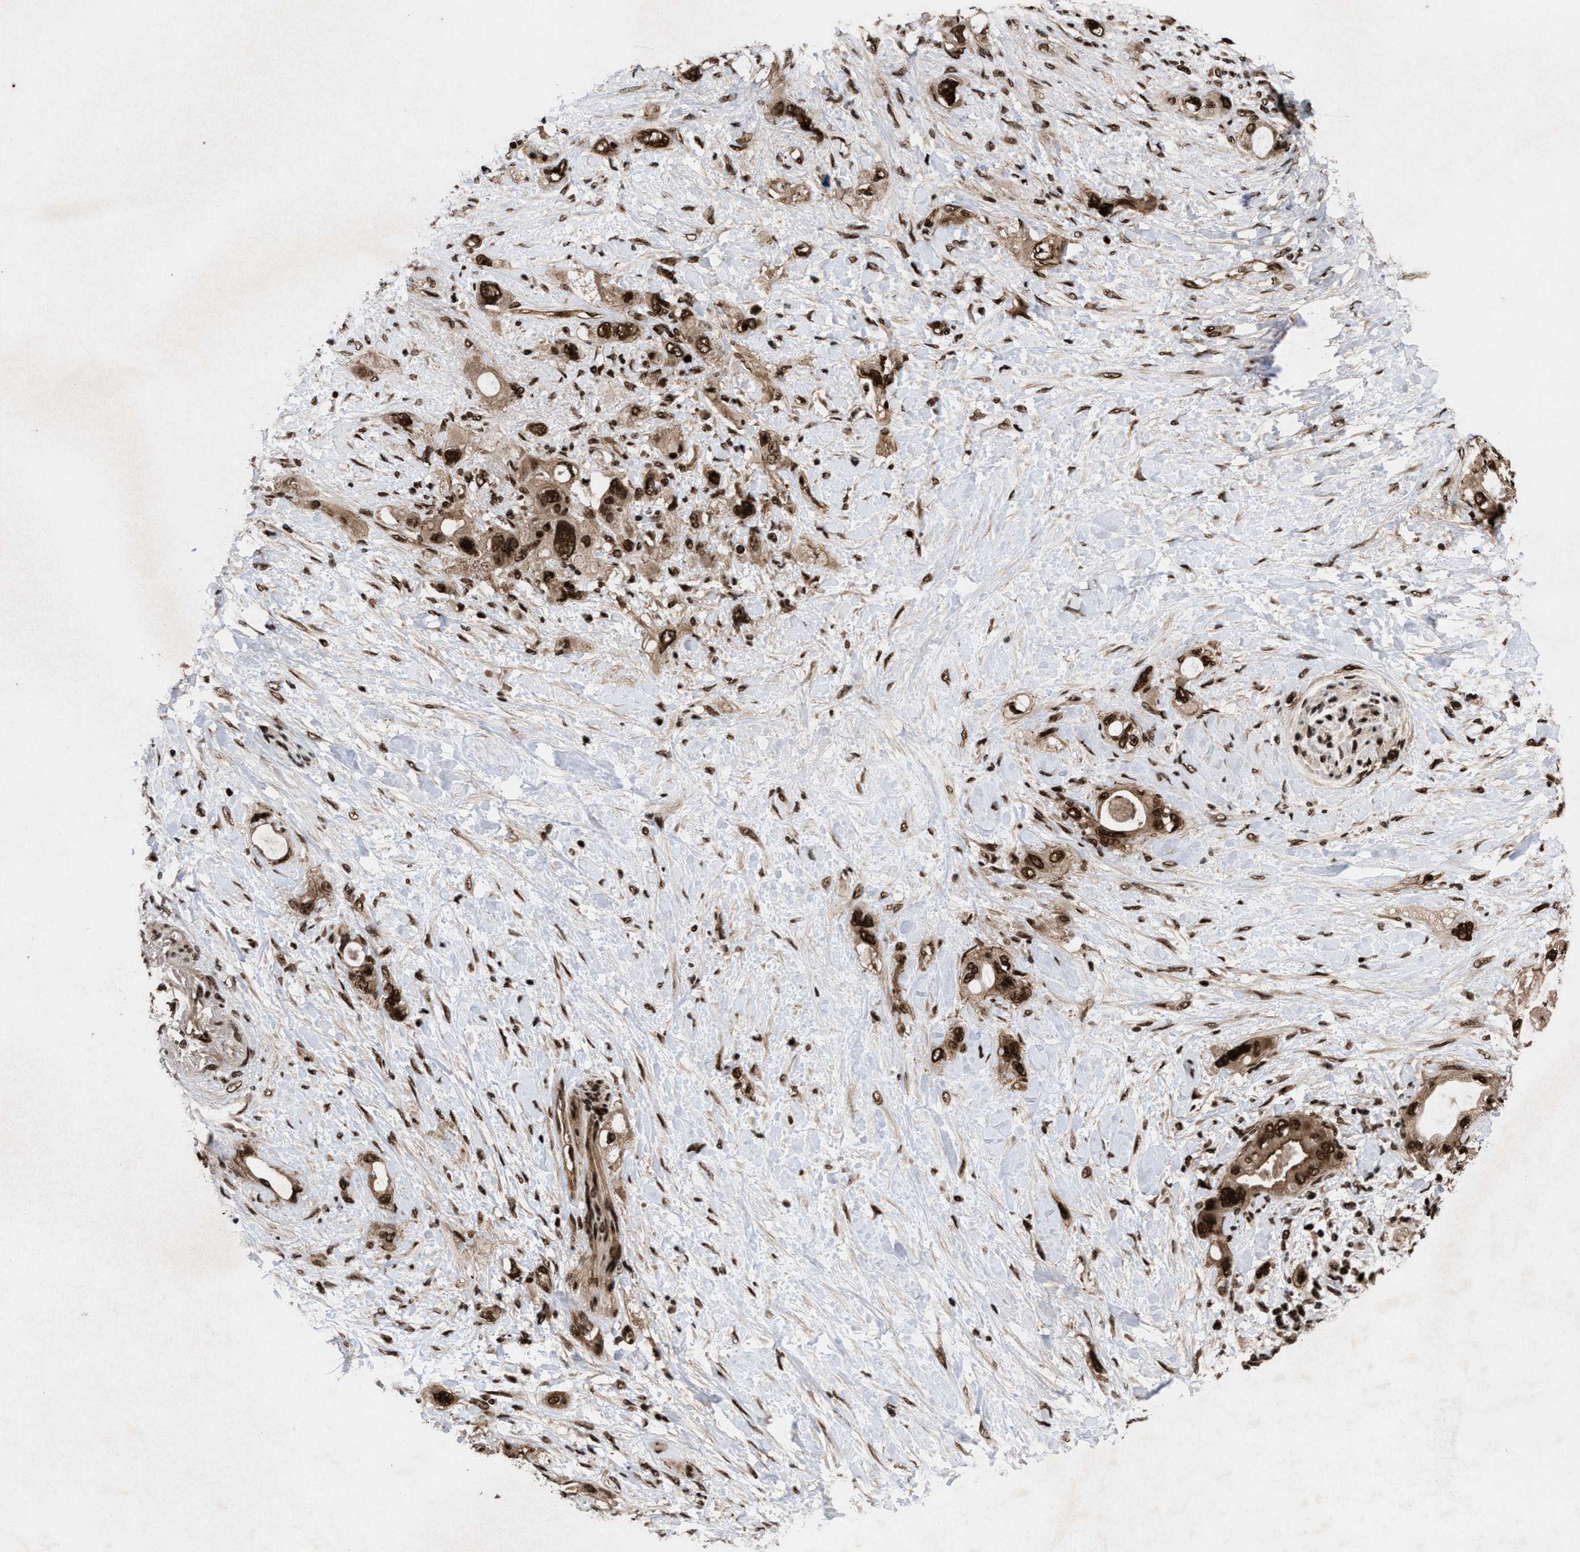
{"staining": {"intensity": "strong", "quantity": ">75%", "location": "cytoplasmic/membranous,nuclear"}, "tissue": "pancreatic cancer", "cell_type": "Tumor cells", "image_type": "cancer", "snomed": [{"axis": "morphology", "description": "Adenocarcinoma, NOS"}, {"axis": "topography", "description": "Pancreas"}], "caption": "This is a micrograph of immunohistochemistry (IHC) staining of adenocarcinoma (pancreatic), which shows strong expression in the cytoplasmic/membranous and nuclear of tumor cells.", "gene": "WIZ", "patient": {"sex": "female", "age": 56}}